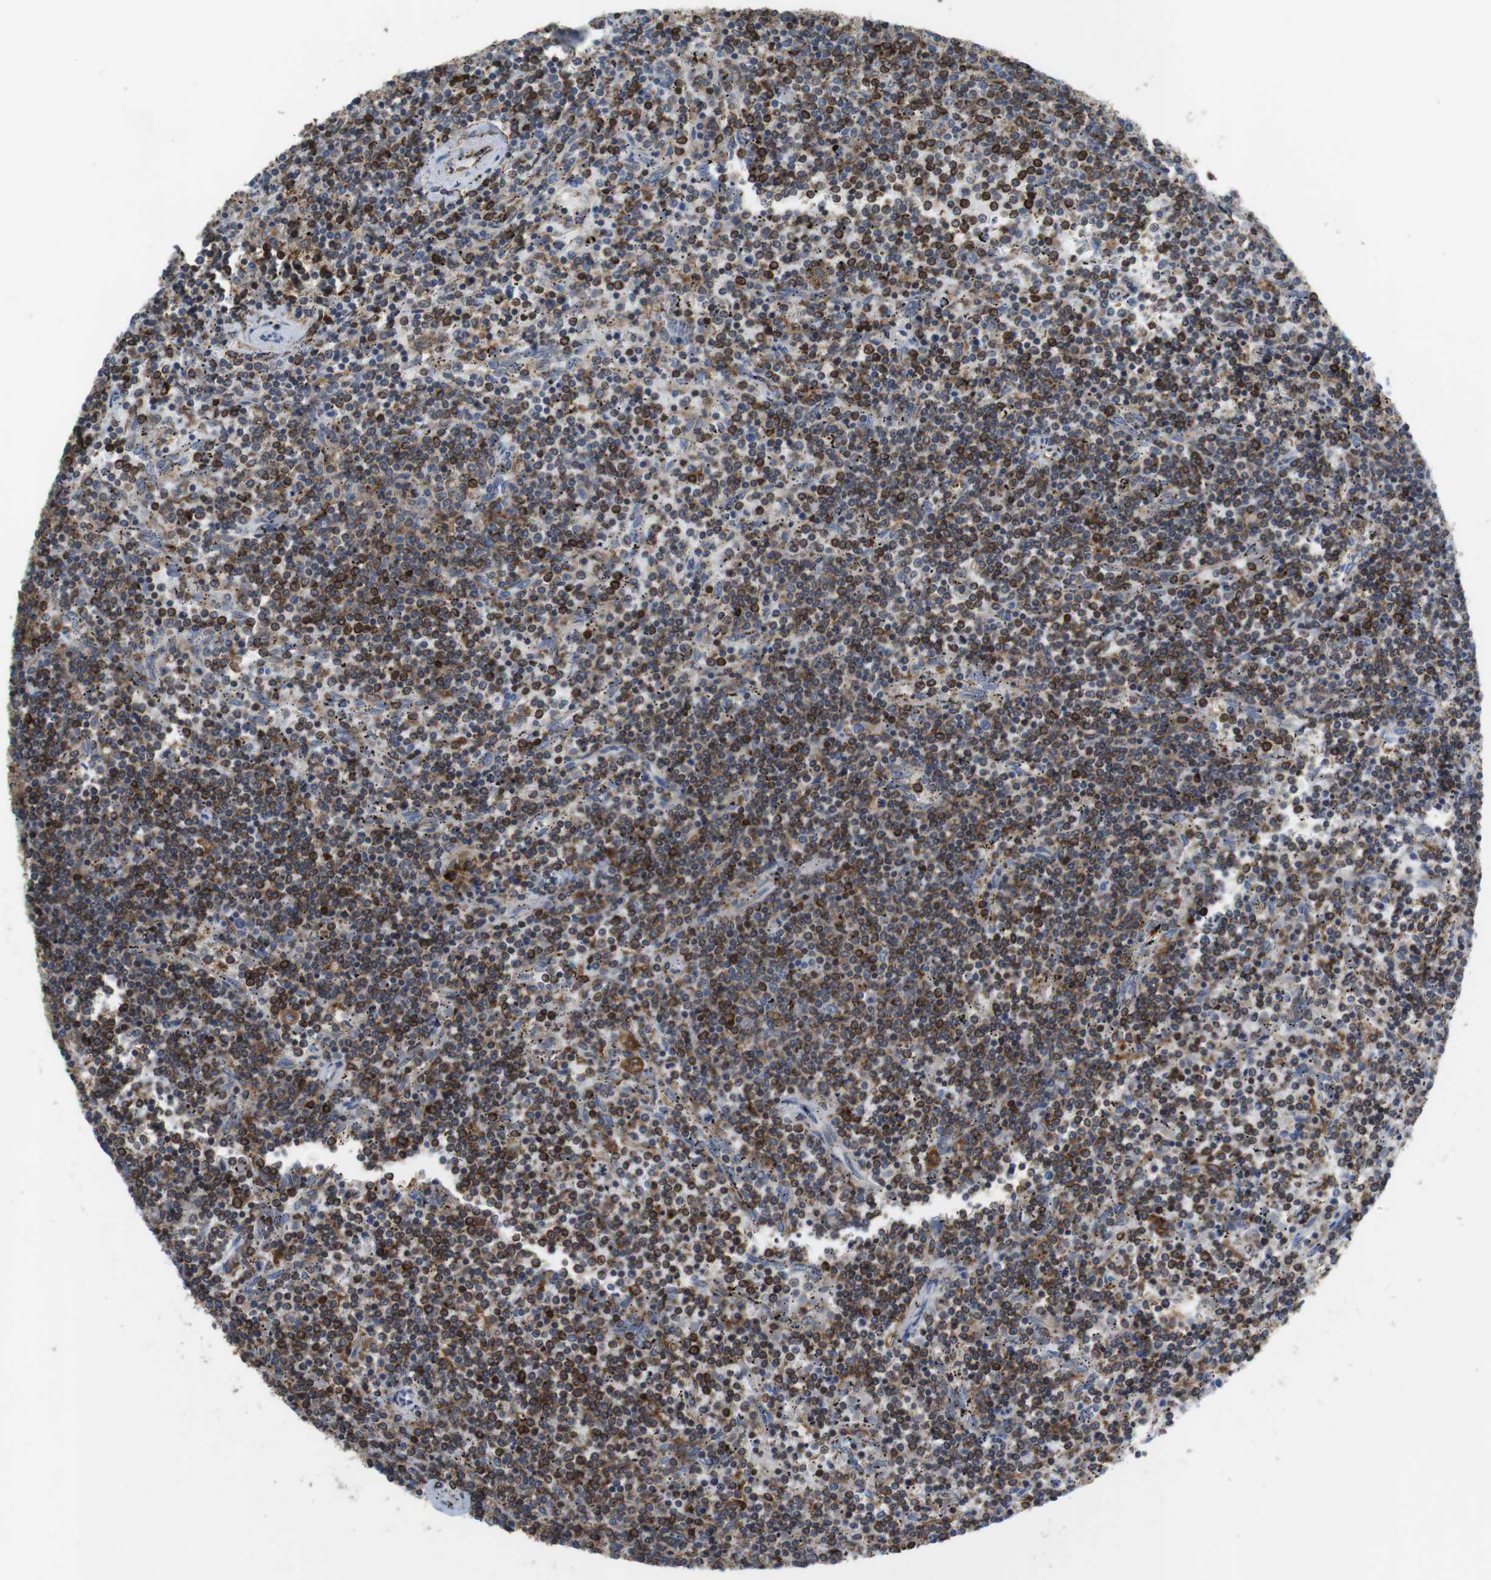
{"staining": {"intensity": "moderate", "quantity": "25%-75%", "location": "cytoplasmic/membranous"}, "tissue": "lymphoma", "cell_type": "Tumor cells", "image_type": "cancer", "snomed": [{"axis": "morphology", "description": "Malignant lymphoma, non-Hodgkin's type, Low grade"}, {"axis": "topography", "description": "Spleen"}], "caption": "Protein staining exhibits moderate cytoplasmic/membranous positivity in about 25%-75% of tumor cells in low-grade malignant lymphoma, non-Hodgkin's type.", "gene": "ARL6IP5", "patient": {"sex": "female", "age": 50}}